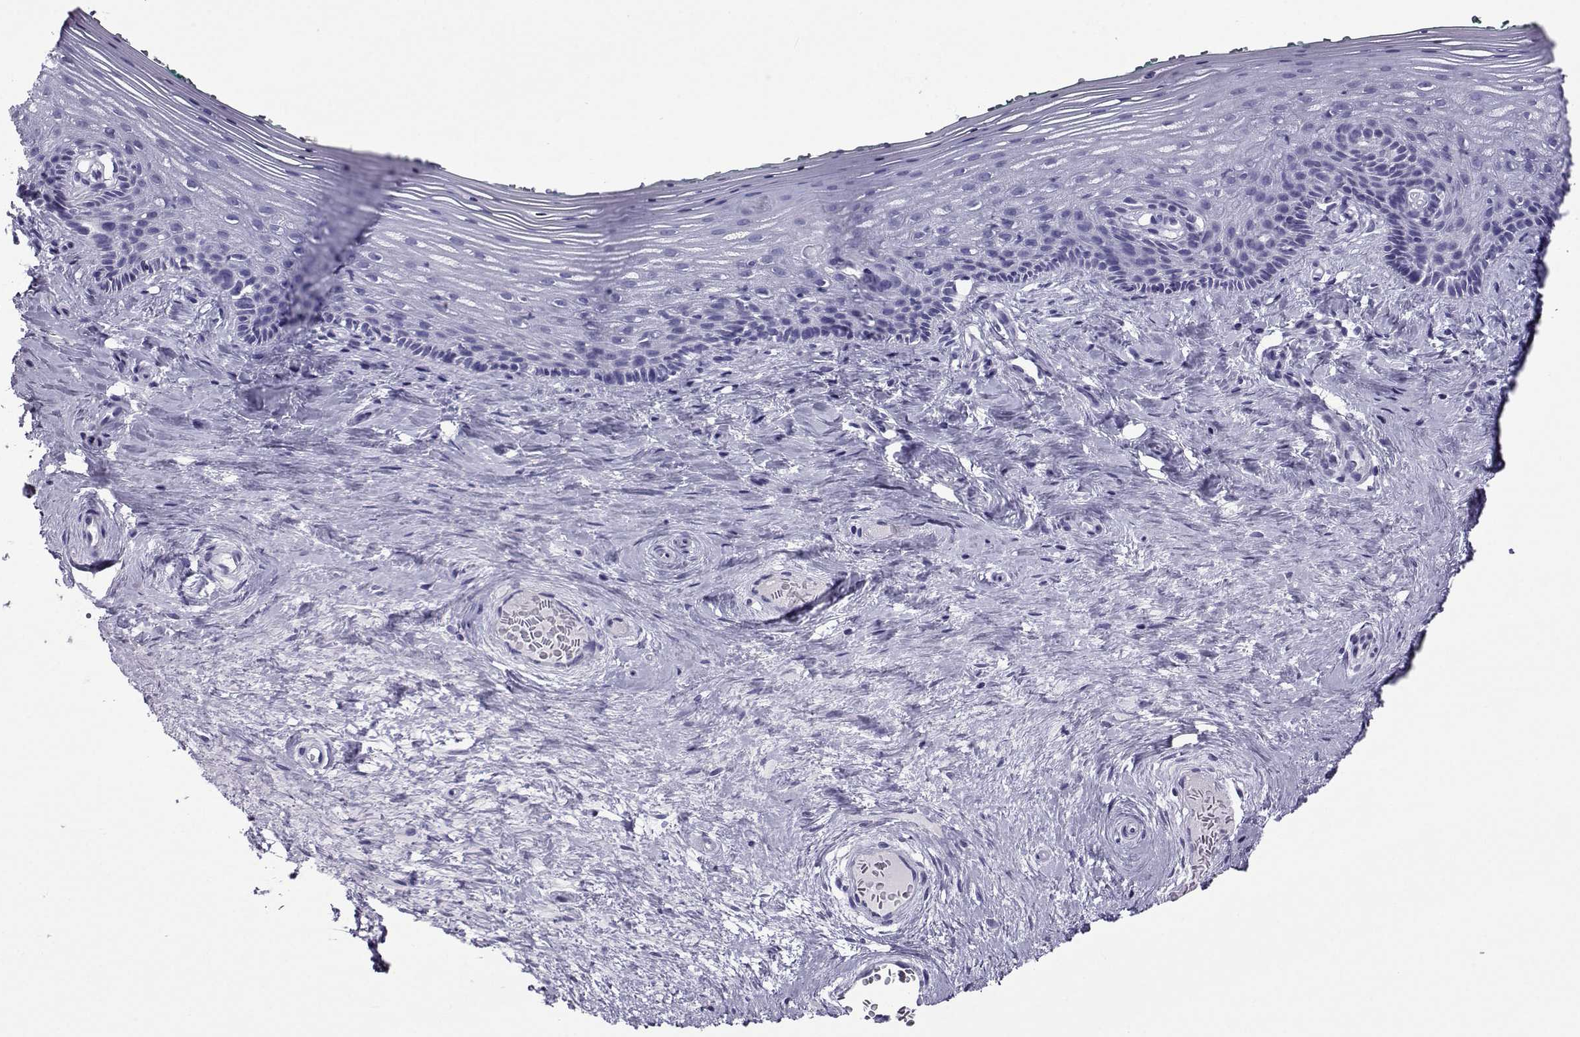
{"staining": {"intensity": "negative", "quantity": "none", "location": "none"}, "tissue": "vagina", "cell_type": "Squamous epithelial cells", "image_type": "normal", "snomed": [{"axis": "morphology", "description": "Normal tissue, NOS"}, {"axis": "topography", "description": "Vagina"}], "caption": "Immunohistochemistry (IHC) of unremarkable vagina shows no positivity in squamous epithelial cells. (DAB immunohistochemistry with hematoxylin counter stain).", "gene": "CRYBB1", "patient": {"sex": "female", "age": 45}}